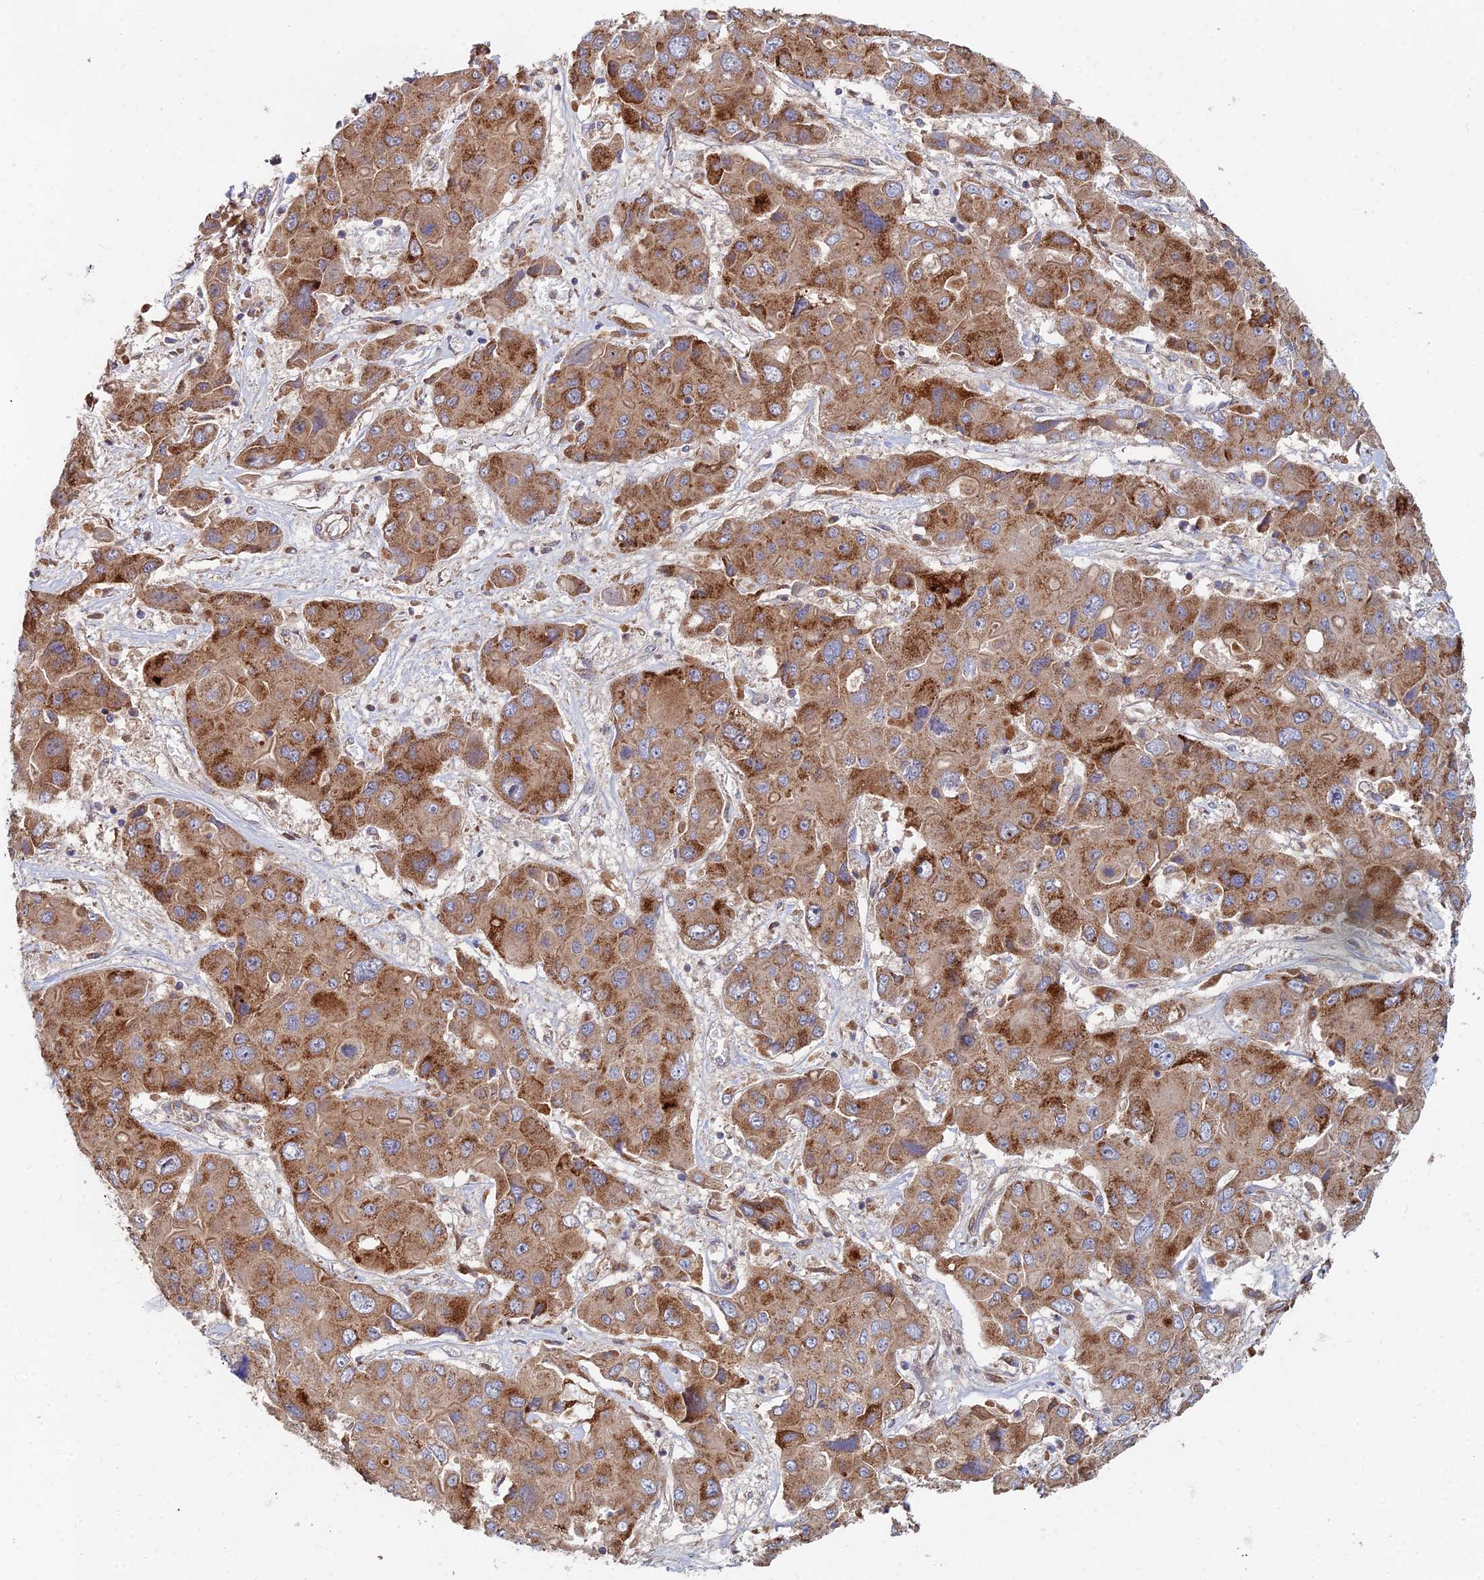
{"staining": {"intensity": "moderate", "quantity": ">75%", "location": "cytoplasmic/membranous"}, "tissue": "liver cancer", "cell_type": "Tumor cells", "image_type": "cancer", "snomed": [{"axis": "morphology", "description": "Cholangiocarcinoma"}, {"axis": "topography", "description": "Liver"}], "caption": "Brown immunohistochemical staining in human liver cholangiocarcinoma displays moderate cytoplasmic/membranous expression in approximately >75% of tumor cells.", "gene": "CCZ1", "patient": {"sex": "male", "age": 67}}